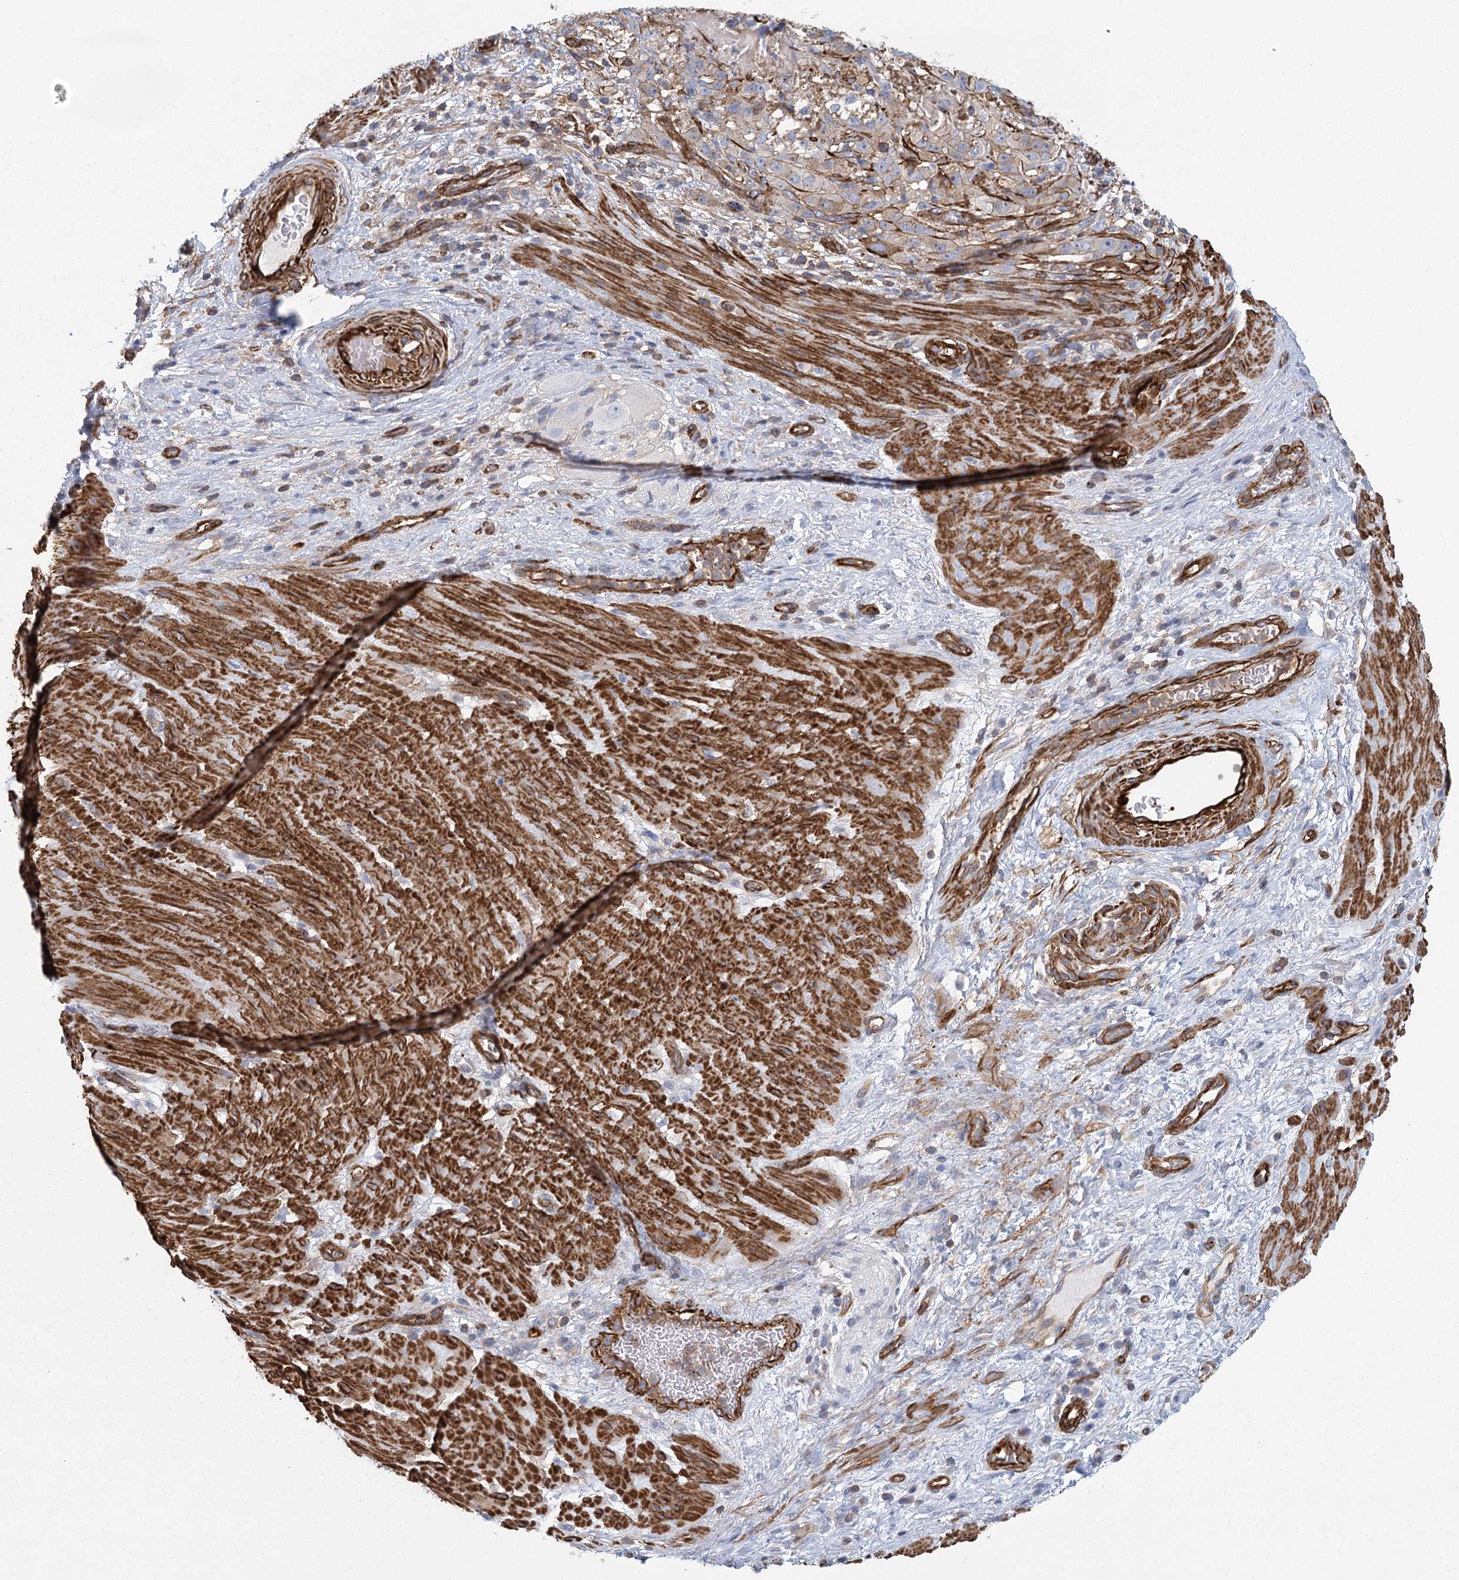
{"staining": {"intensity": "moderate", "quantity": "25%-75%", "location": "cytoplasmic/membranous"}, "tissue": "stomach cancer", "cell_type": "Tumor cells", "image_type": "cancer", "snomed": [{"axis": "morphology", "description": "Adenocarcinoma, NOS"}, {"axis": "topography", "description": "Stomach"}], "caption": "There is medium levels of moderate cytoplasmic/membranous expression in tumor cells of stomach adenocarcinoma, as demonstrated by immunohistochemical staining (brown color).", "gene": "IFT46", "patient": {"sex": "male", "age": 48}}